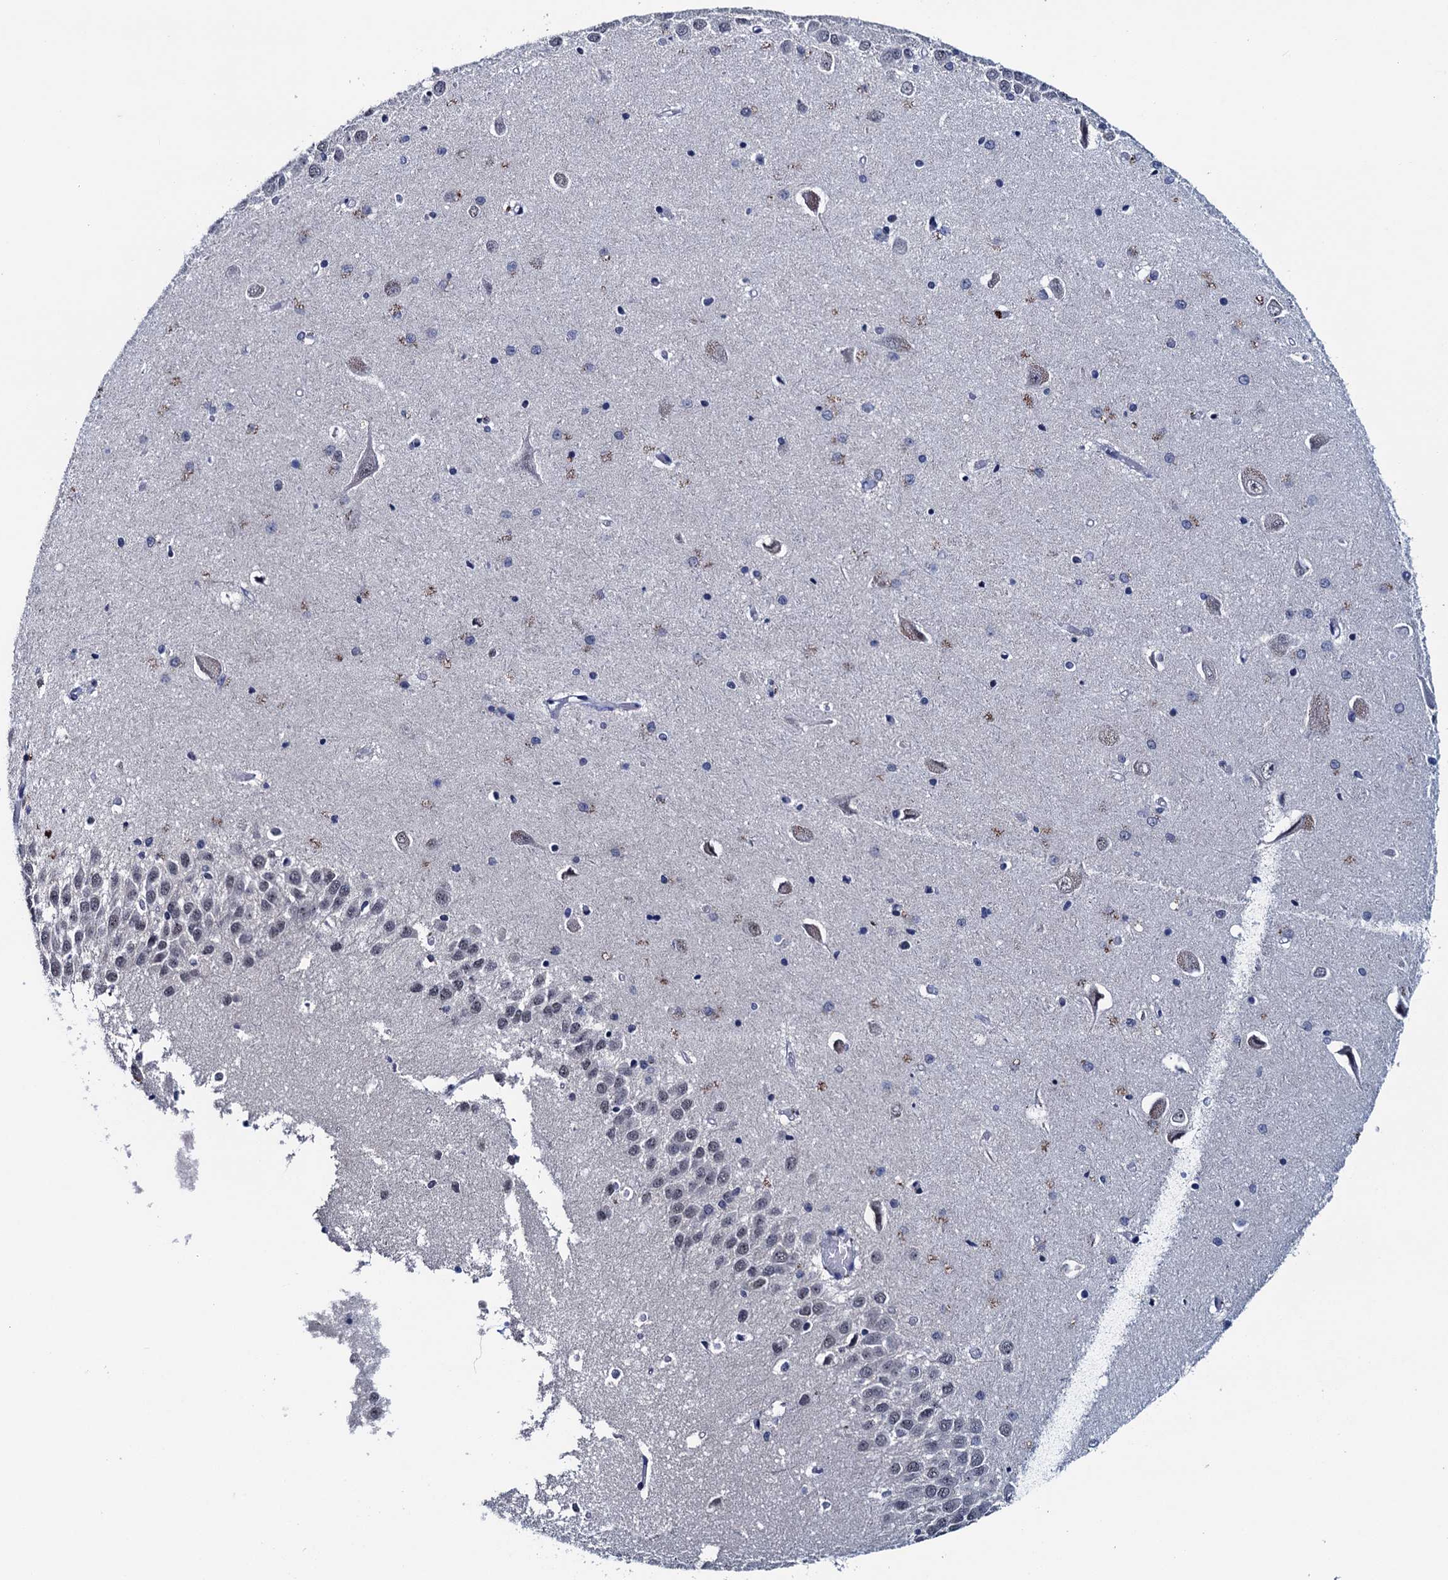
{"staining": {"intensity": "negative", "quantity": "none", "location": "none"}, "tissue": "hippocampus", "cell_type": "Glial cells", "image_type": "normal", "snomed": [{"axis": "morphology", "description": "Normal tissue, NOS"}, {"axis": "topography", "description": "Hippocampus"}], "caption": "Histopathology image shows no significant protein staining in glial cells of normal hippocampus.", "gene": "FNBP4", "patient": {"sex": "male", "age": 45}}